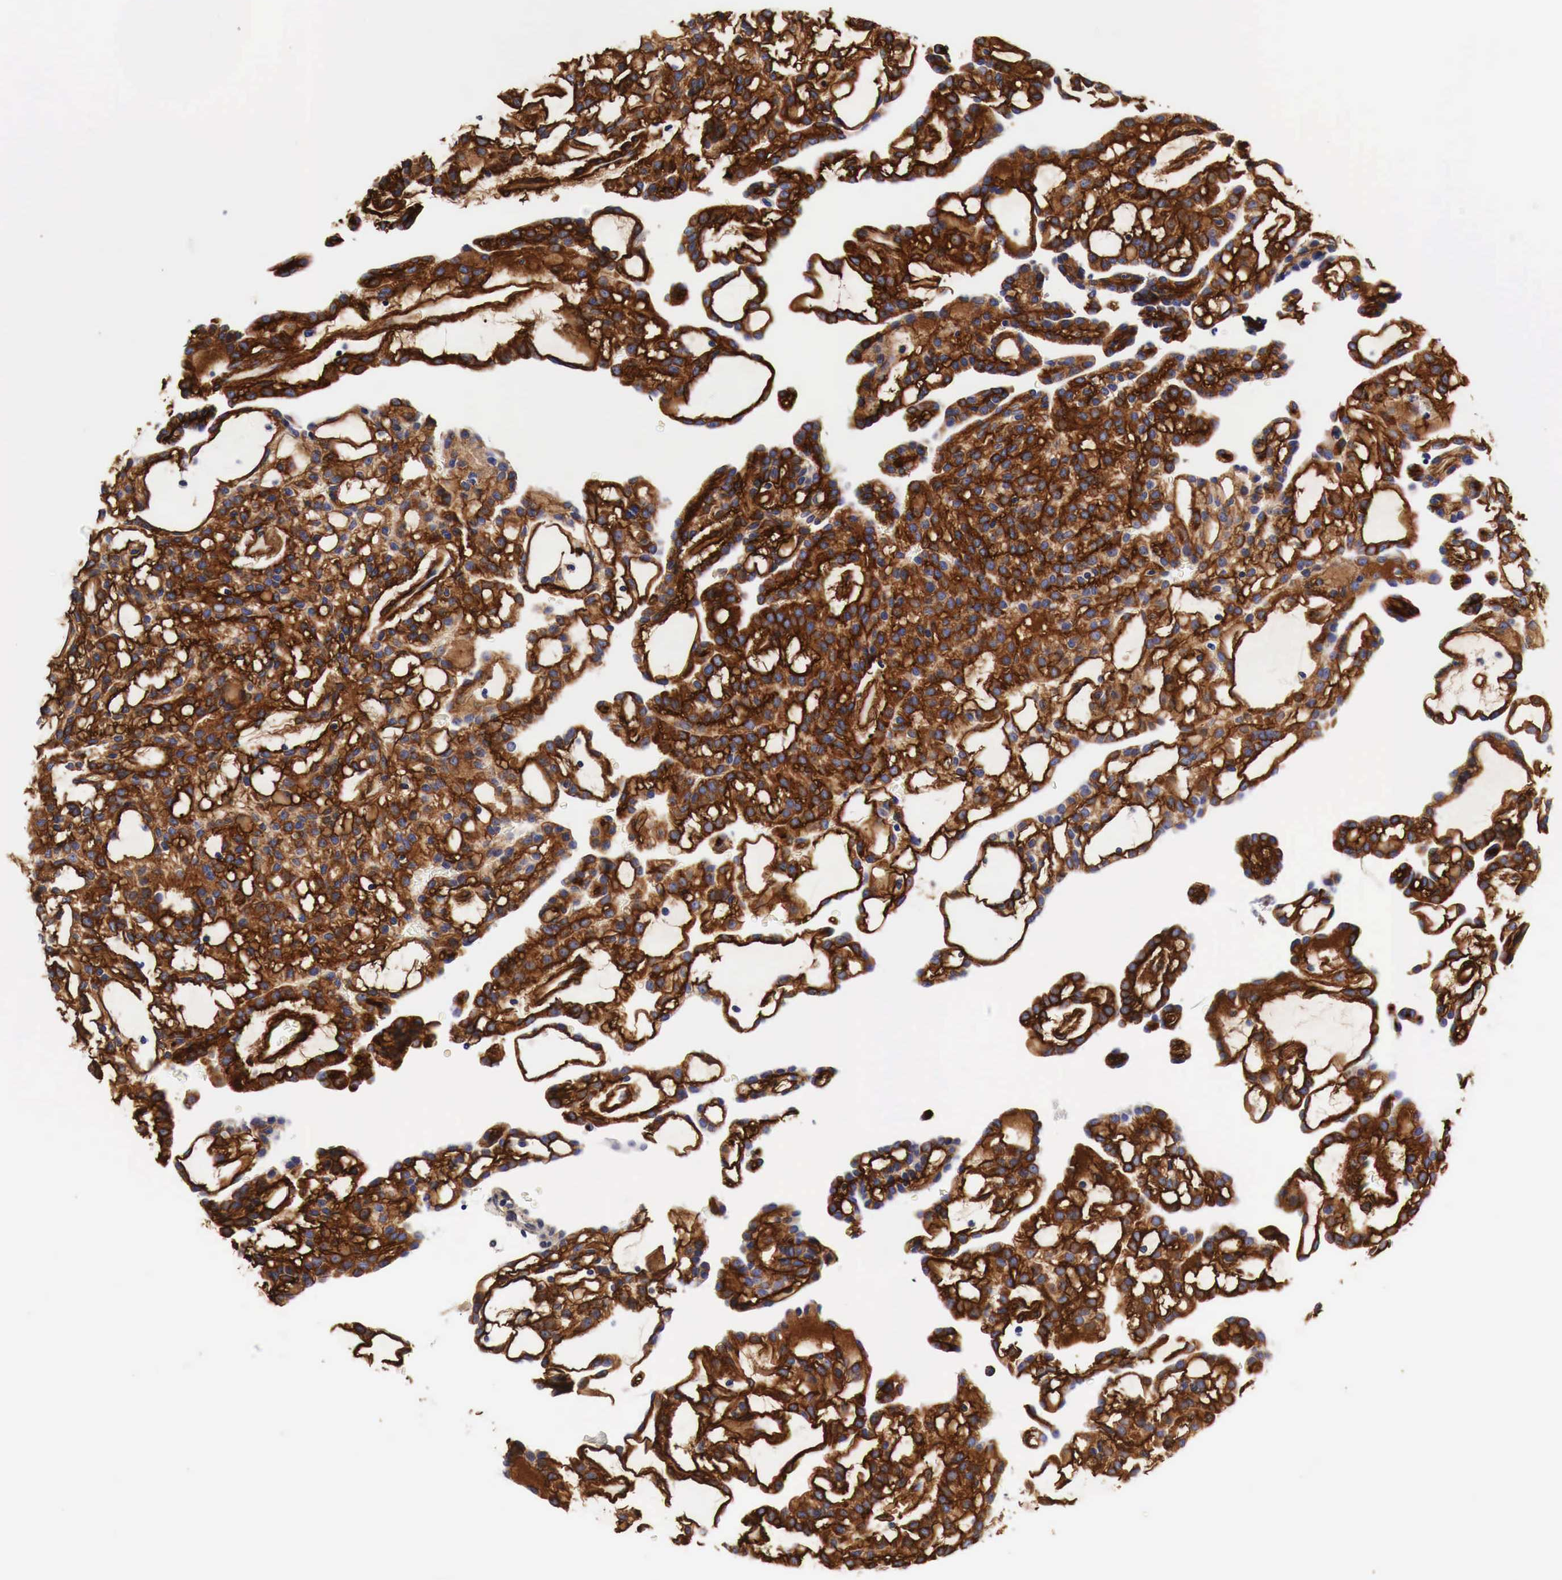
{"staining": {"intensity": "strong", "quantity": ">75%", "location": "cytoplasmic/membranous"}, "tissue": "renal cancer", "cell_type": "Tumor cells", "image_type": "cancer", "snomed": [{"axis": "morphology", "description": "Adenocarcinoma, NOS"}, {"axis": "topography", "description": "Kidney"}], "caption": "Brown immunohistochemical staining in human renal adenocarcinoma exhibits strong cytoplasmic/membranous positivity in approximately >75% of tumor cells.", "gene": "LAMB2", "patient": {"sex": "male", "age": 63}}